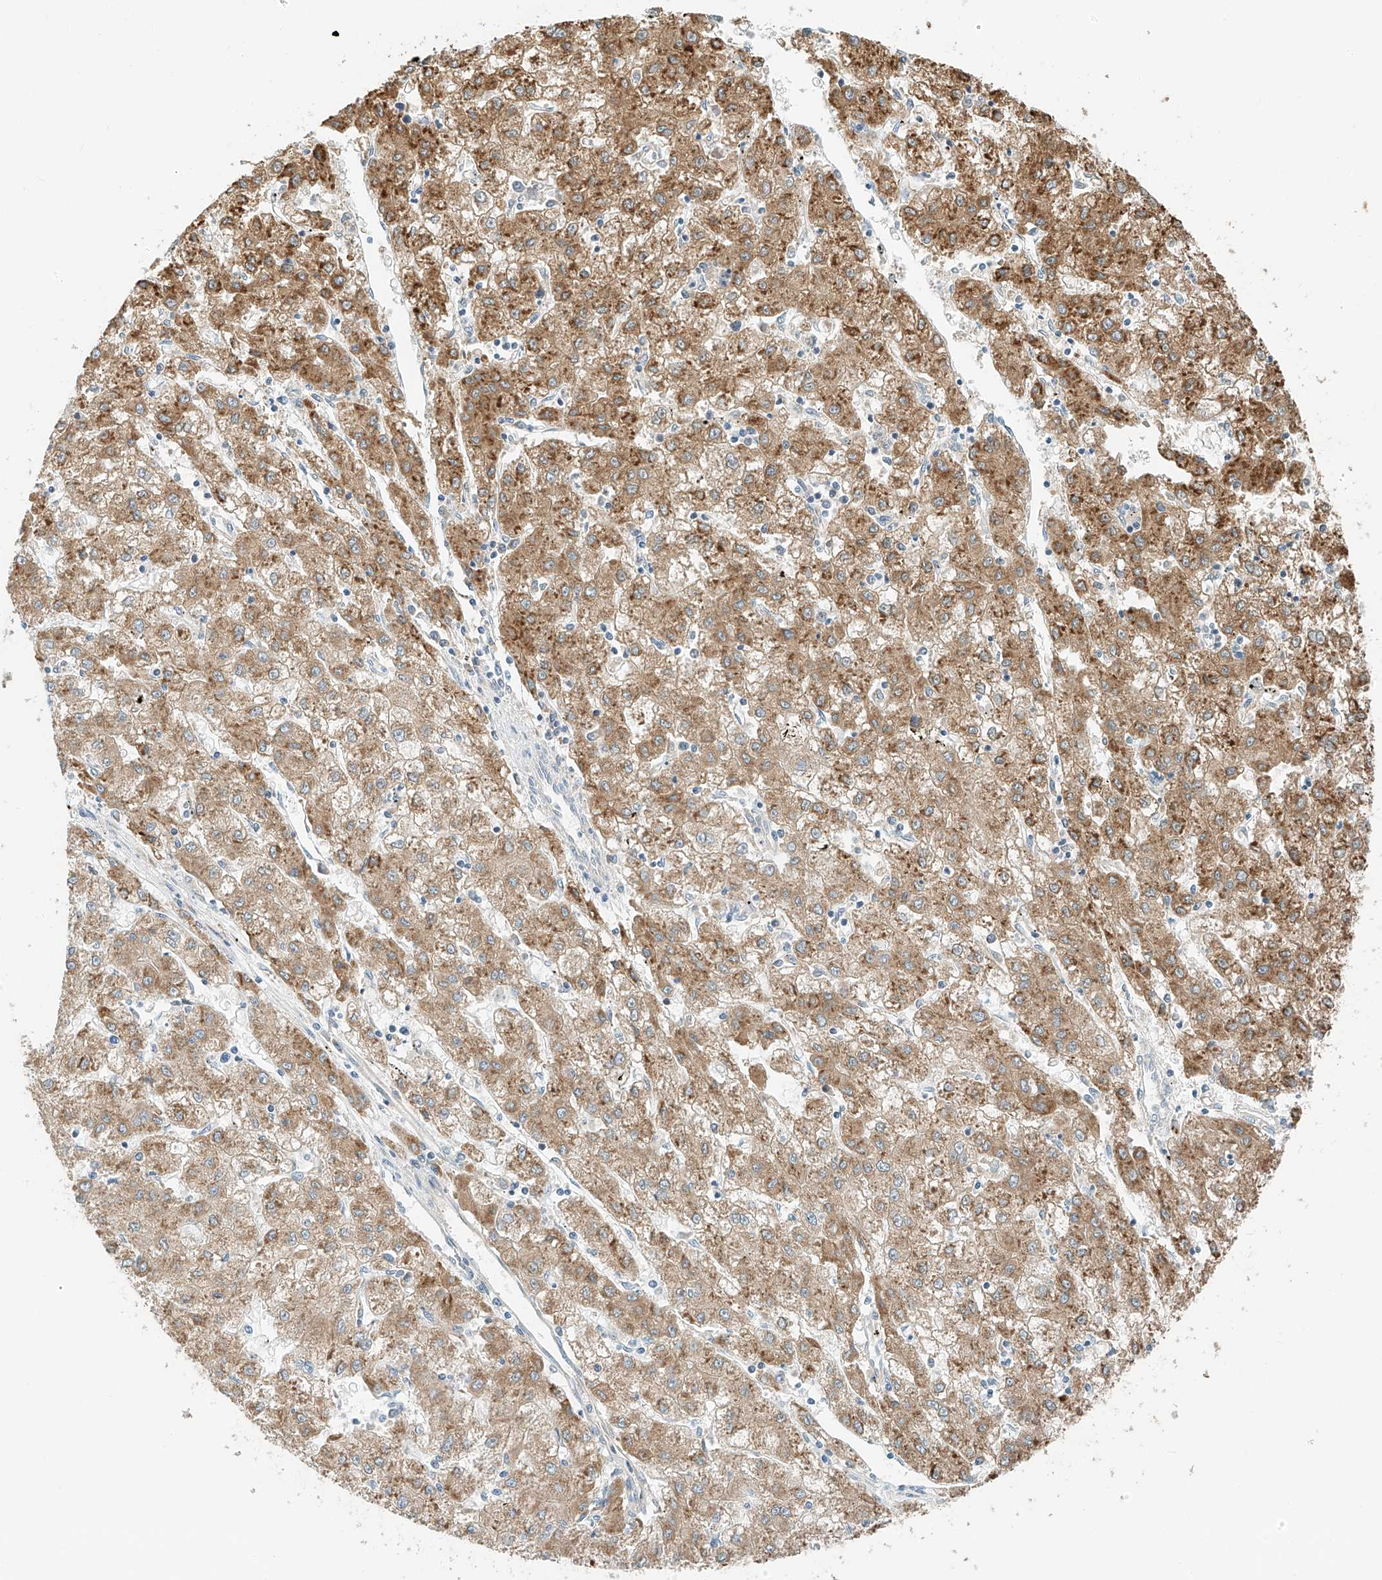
{"staining": {"intensity": "moderate", "quantity": ">75%", "location": "cytoplasmic/membranous"}, "tissue": "liver cancer", "cell_type": "Tumor cells", "image_type": "cancer", "snomed": [{"axis": "morphology", "description": "Carcinoma, Hepatocellular, NOS"}, {"axis": "topography", "description": "Liver"}], "caption": "Immunohistochemical staining of human hepatocellular carcinoma (liver) exhibits medium levels of moderate cytoplasmic/membranous protein positivity in about >75% of tumor cells.", "gene": "PPA2", "patient": {"sex": "male", "age": 72}}